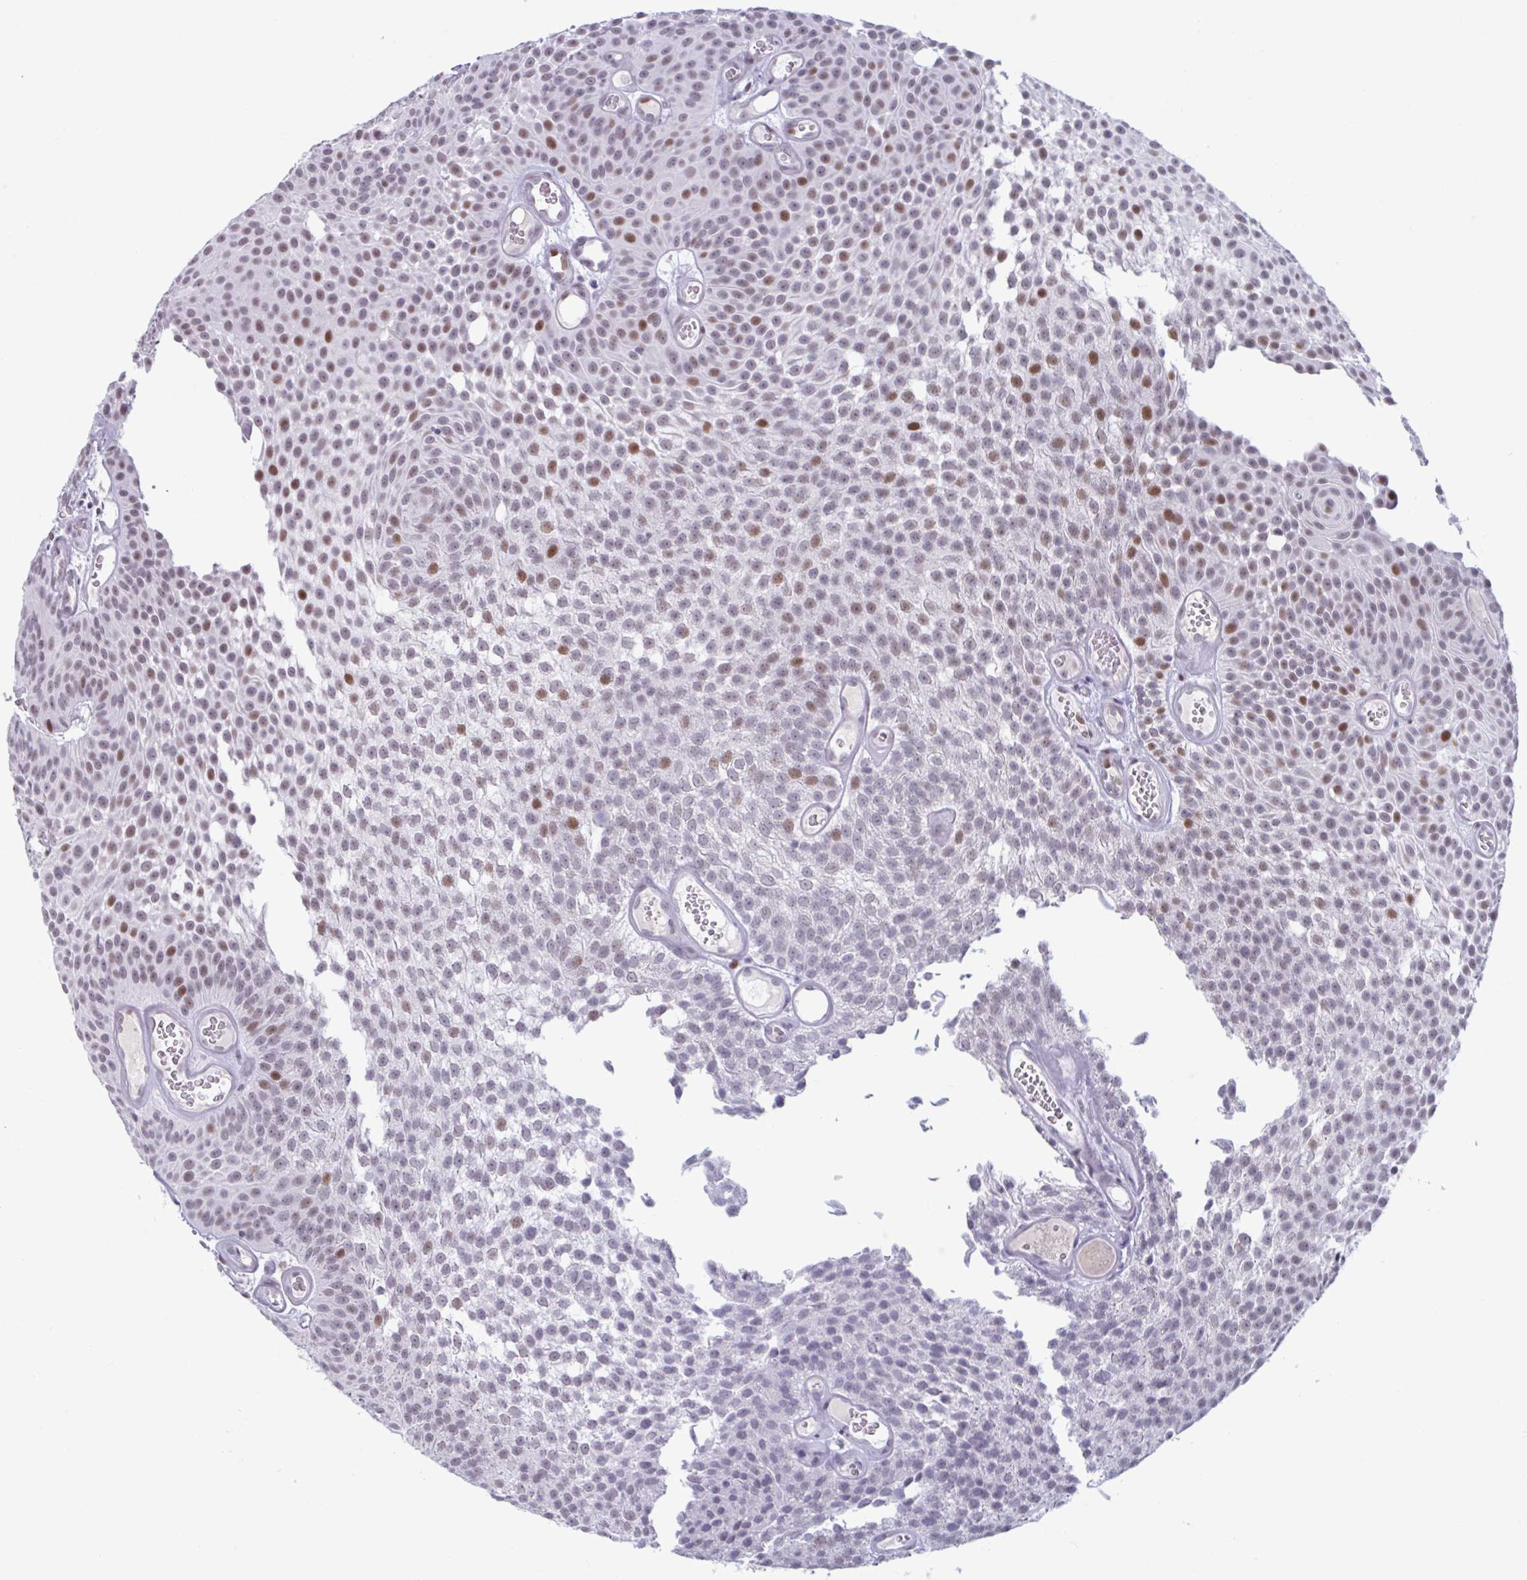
{"staining": {"intensity": "moderate", "quantity": "25%-75%", "location": "nuclear"}, "tissue": "urothelial cancer", "cell_type": "Tumor cells", "image_type": "cancer", "snomed": [{"axis": "morphology", "description": "Urothelial carcinoma, Low grade"}, {"axis": "topography", "description": "Urinary bladder"}], "caption": "Urothelial cancer stained with DAB (3,3'-diaminobenzidine) immunohistochemistry demonstrates medium levels of moderate nuclear expression in about 25%-75% of tumor cells.", "gene": "HSD17B6", "patient": {"sex": "male", "age": 82}}